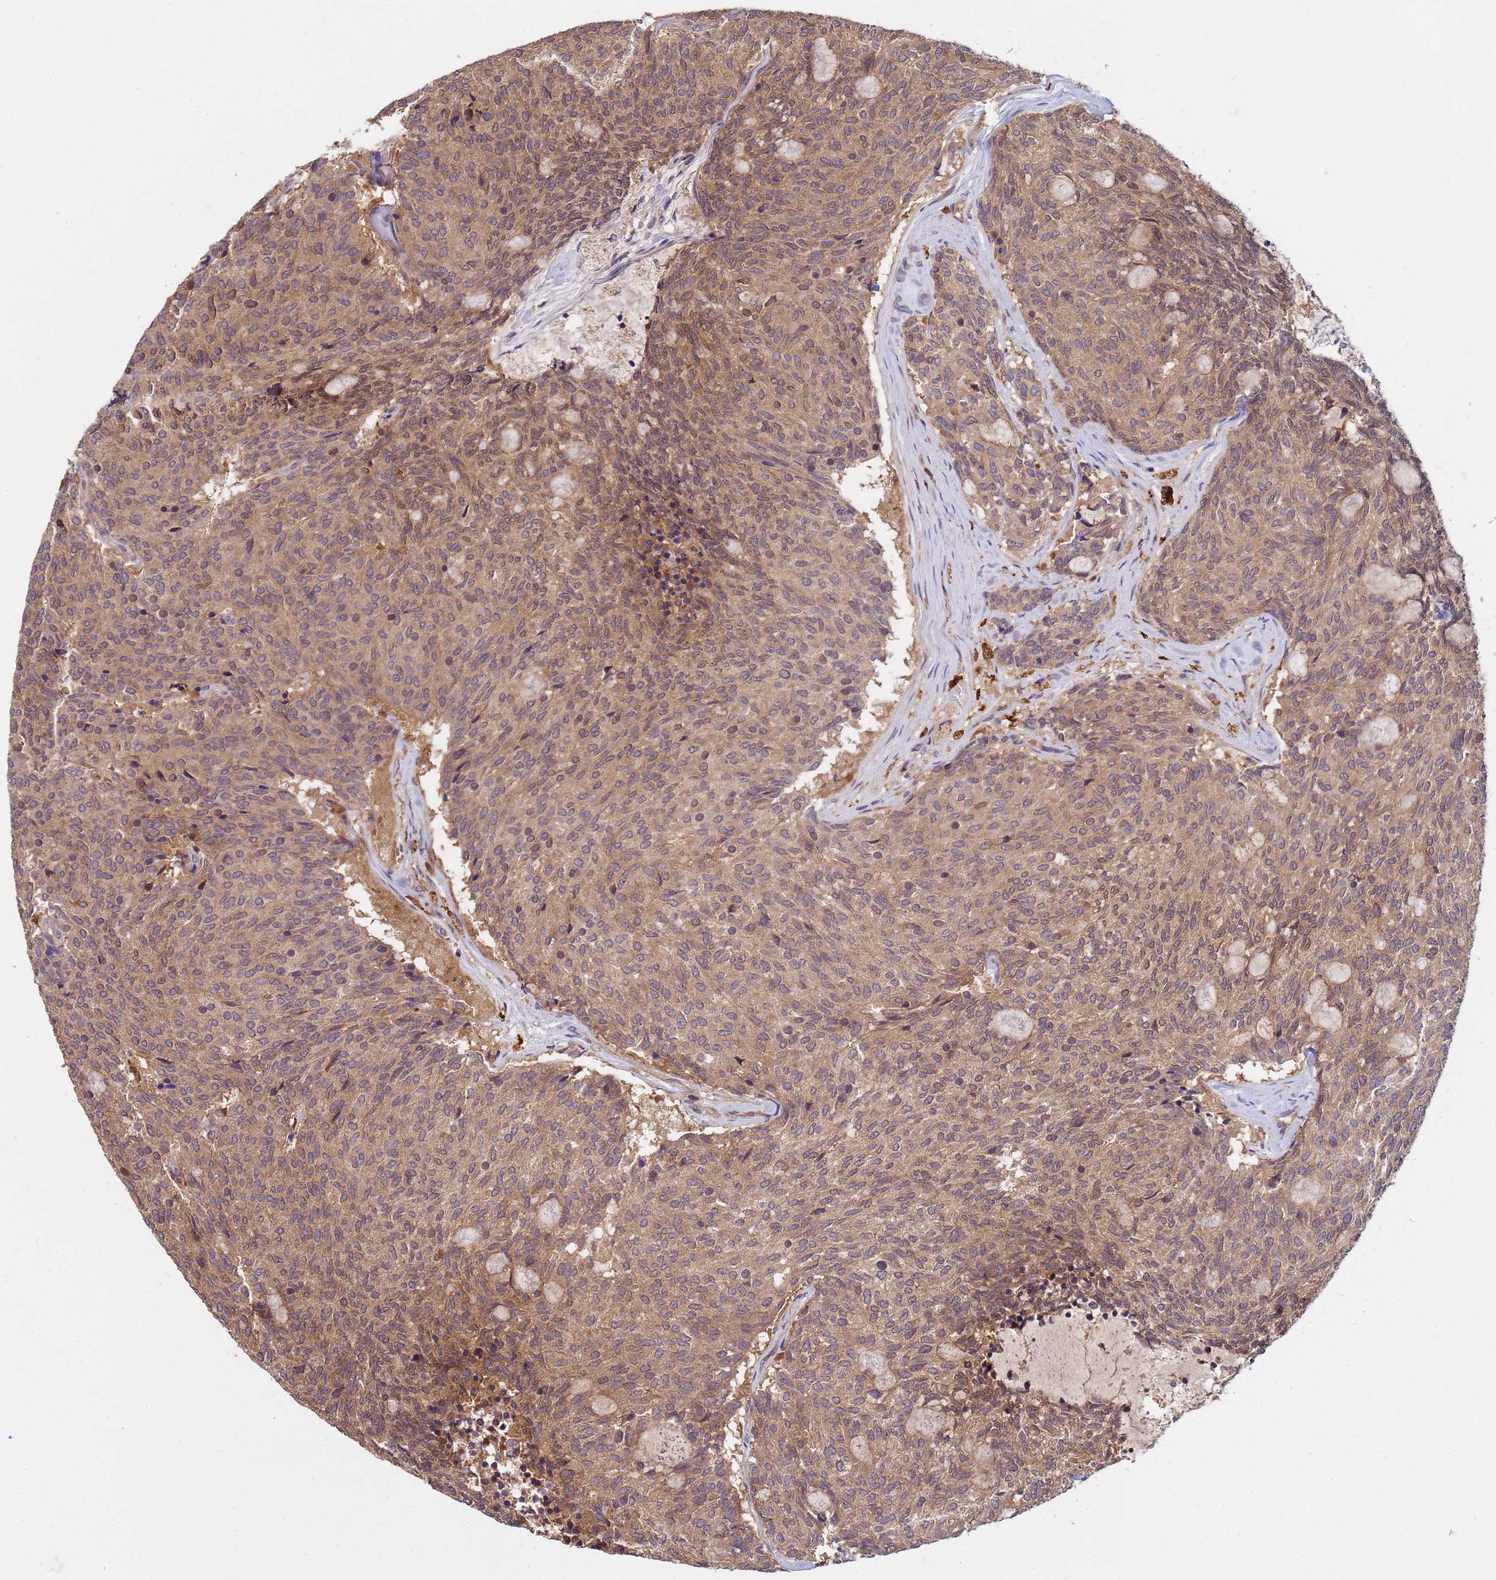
{"staining": {"intensity": "moderate", "quantity": "25%-75%", "location": "cytoplasmic/membranous,nuclear"}, "tissue": "carcinoid", "cell_type": "Tumor cells", "image_type": "cancer", "snomed": [{"axis": "morphology", "description": "Carcinoid, malignant, NOS"}, {"axis": "topography", "description": "Pancreas"}], "caption": "Moderate cytoplasmic/membranous and nuclear staining is present in approximately 25%-75% of tumor cells in carcinoid. The protein of interest is stained brown, and the nuclei are stained in blue (DAB IHC with brightfield microscopy, high magnification).", "gene": "NPEPPS", "patient": {"sex": "female", "age": 54}}